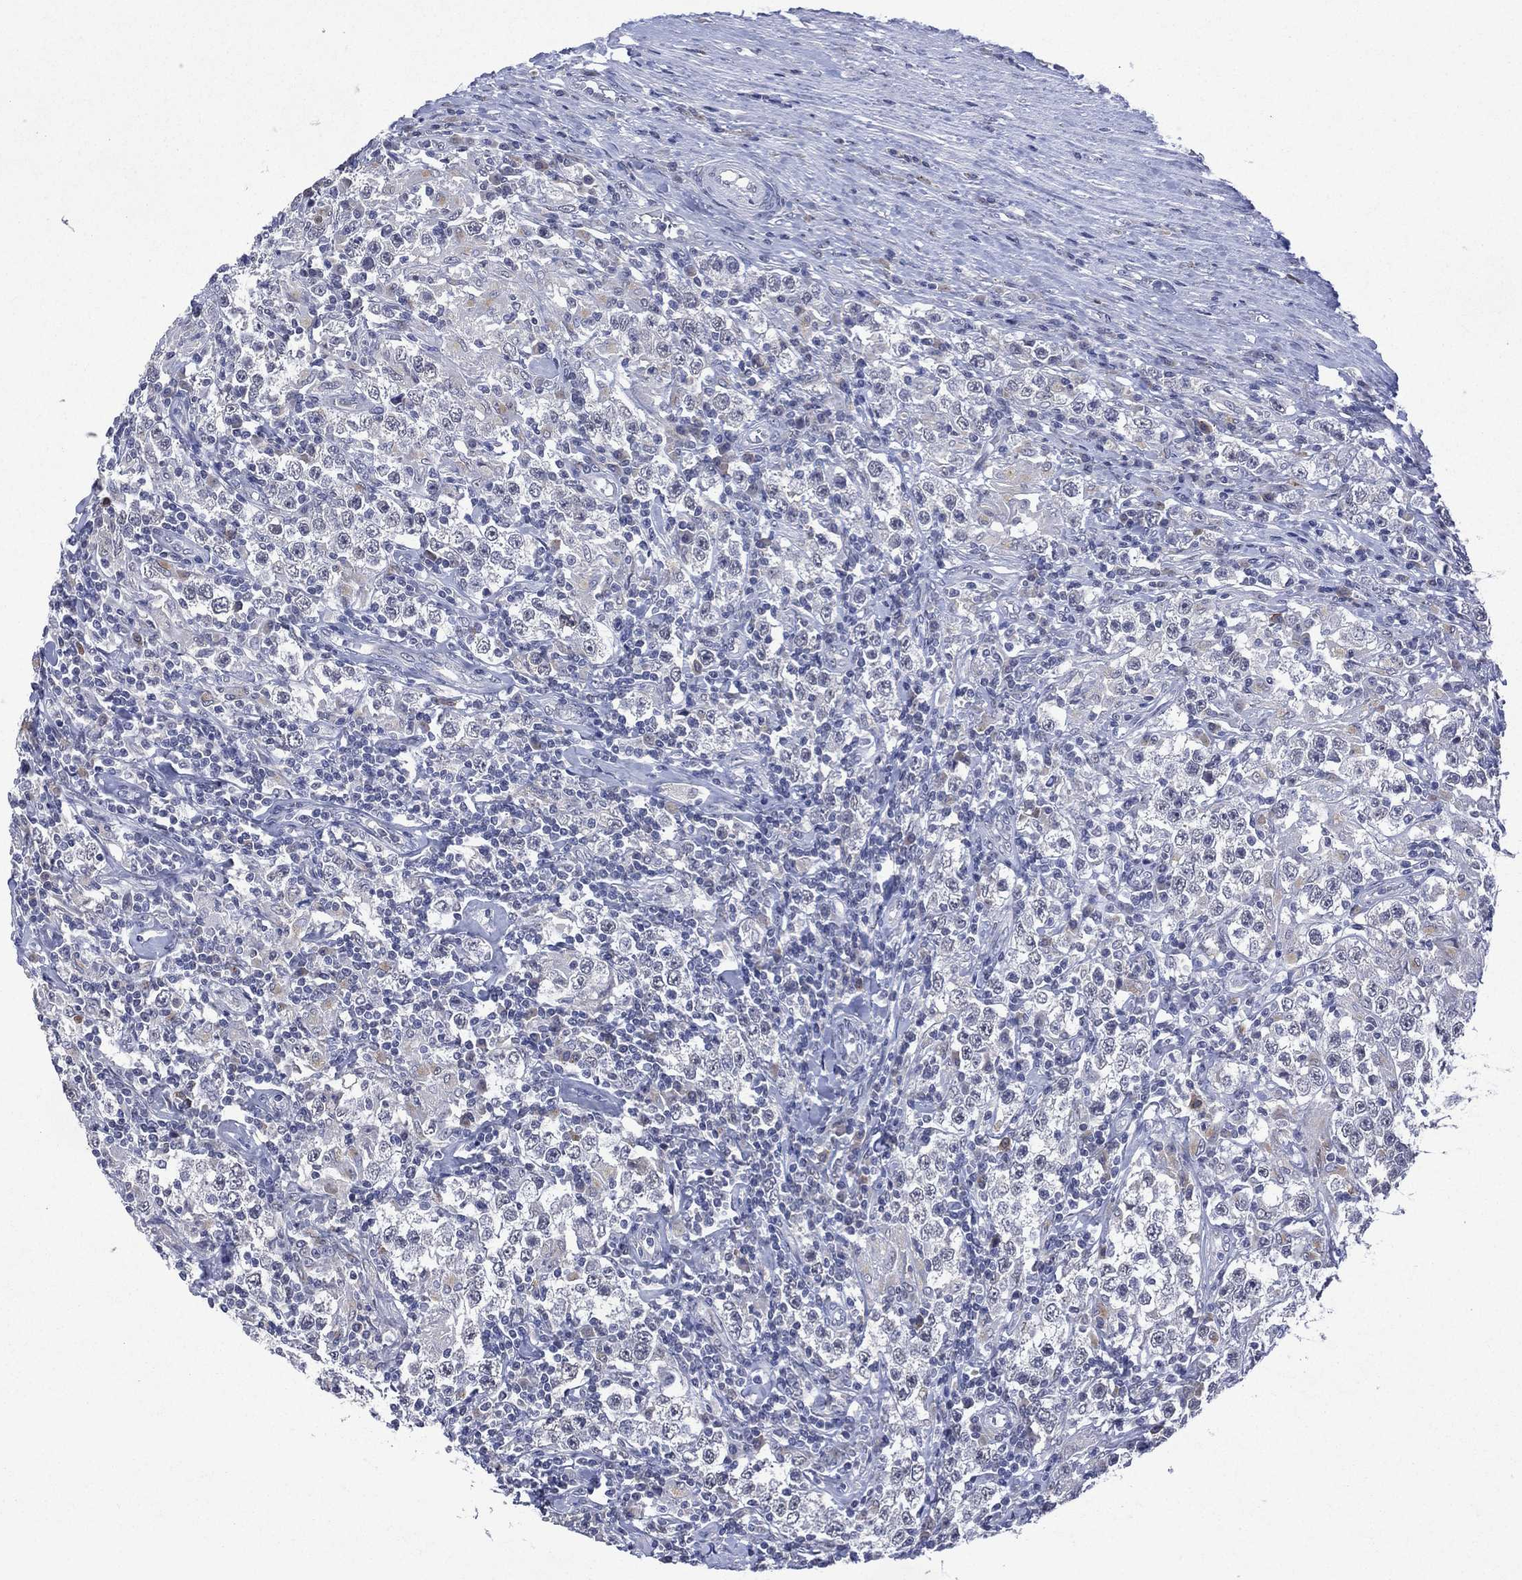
{"staining": {"intensity": "negative", "quantity": "none", "location": "none"}, "tissue": "testis cancer", "cell_type": "Tumor cells", "image_type": "cancer", "snomed": [{"axis": "morphology", "description": "Seminoma, NOS"}, {"axis": "morphology", "description": "Carcinoma, Embryonal, NOS"}, {"axis": "topography", "description": "Testis"}], "caption": "Tumor cells show no significant staining in testis cancer (embryonal carcinoma).", "gene": "ASB10", "patient": {"sex": "male", "age": 41}}